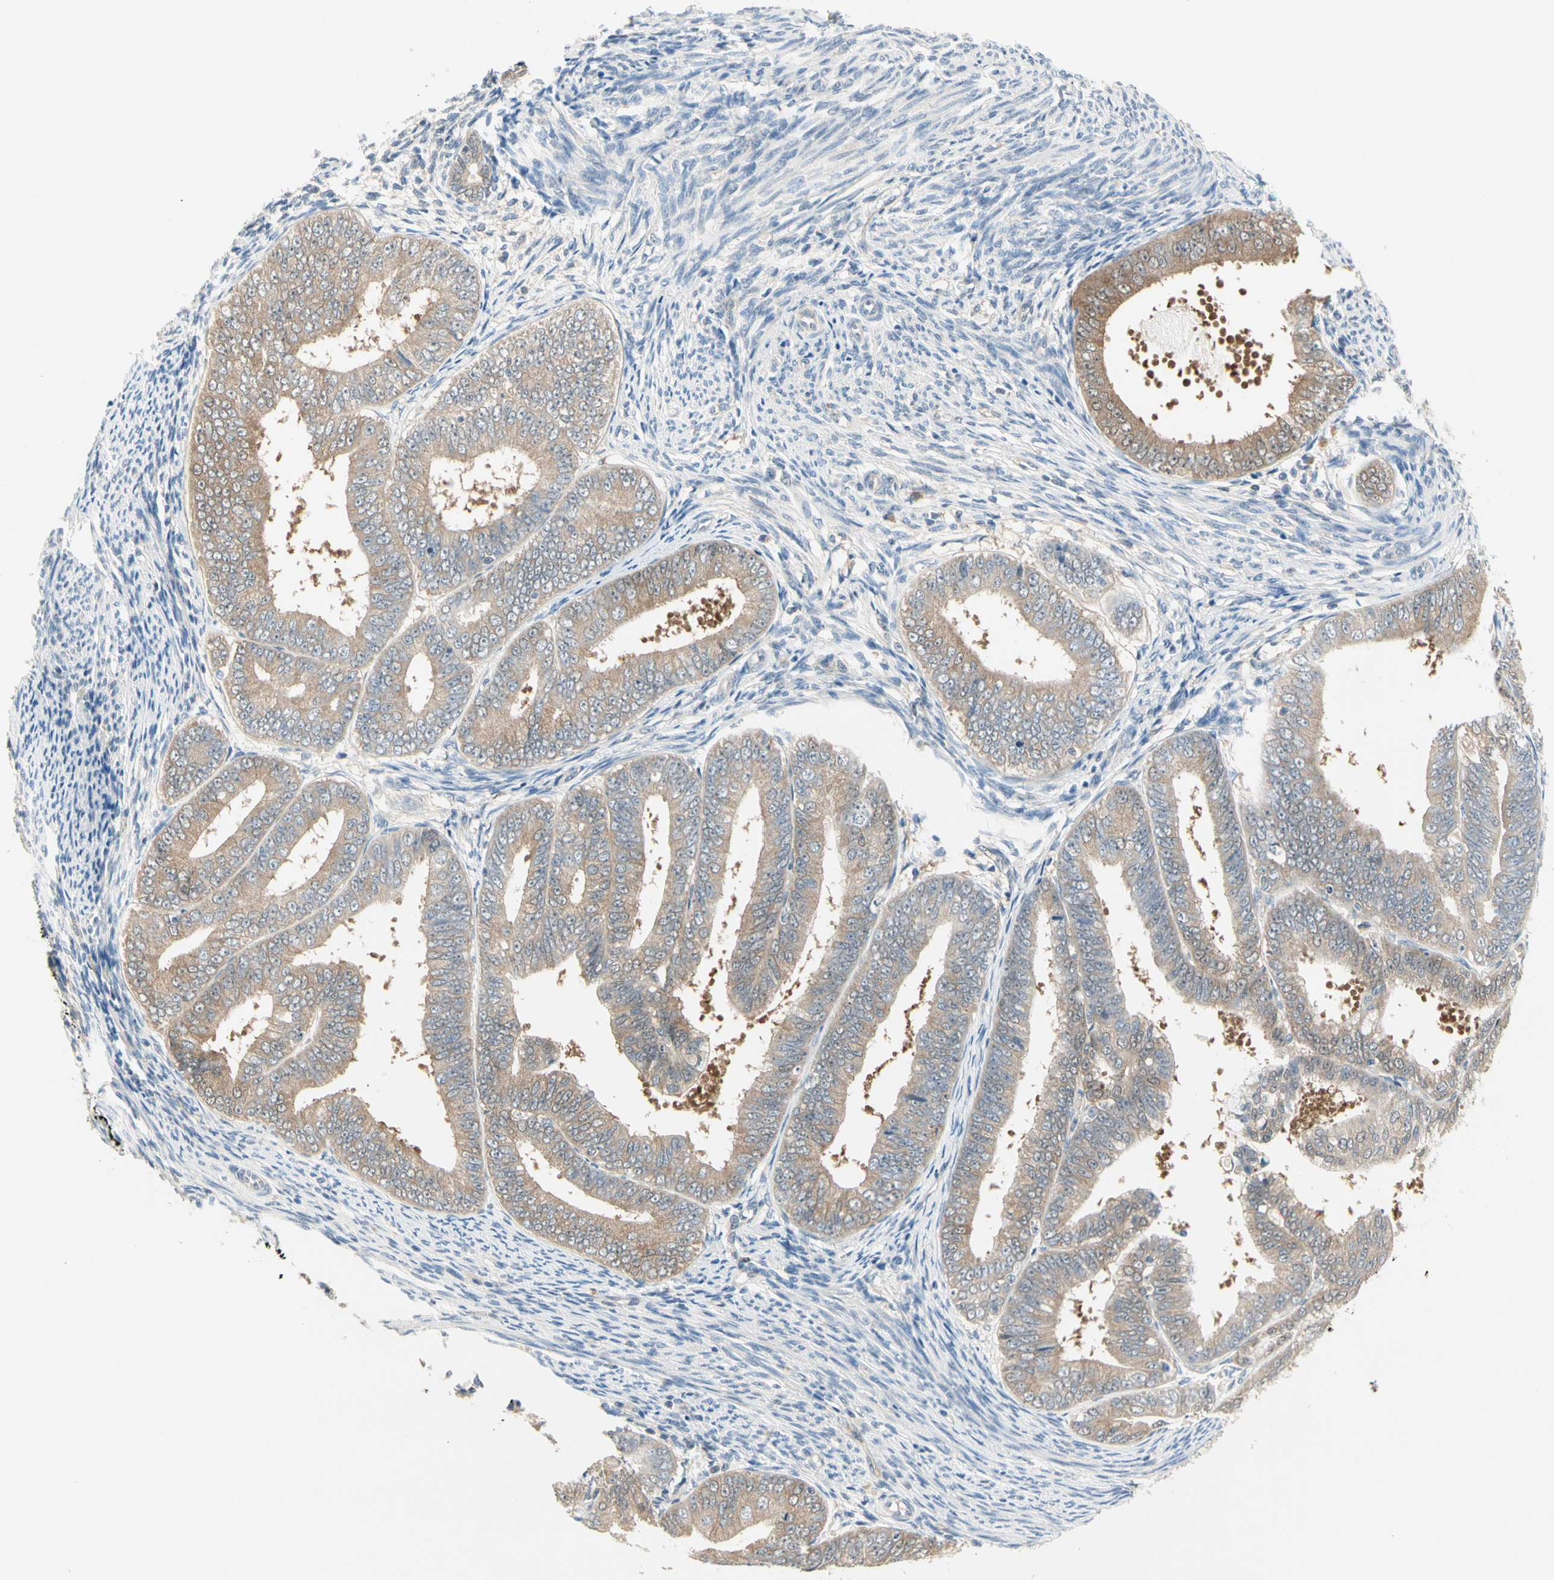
{"staining": {"intensity": "weak", "quantity": ">75%", "location": "cytoplasmic/membranous"}, "tissue": "endometrial cancer", "cell_type": "Tumor cells", "image_type": "cancer", "snomed": [{"axis": "morphology", "description": "Adenocarcinoma, NOS"}, {"axis": "topography", "description": "Endometrium"}], "caption": "Immunohistochemical staining of human endometrial cancer reveals weak cytoplasmic/membranous protein expression in about >75% of tumor cells. Using DAB (3,3'-diaminobenzidine) (brown) and hematoxylin (blue) stains, captured at high magnification using brightfield microscopy.", "gene": "MPI", "patient": {"sex": "female", "age": 63}}